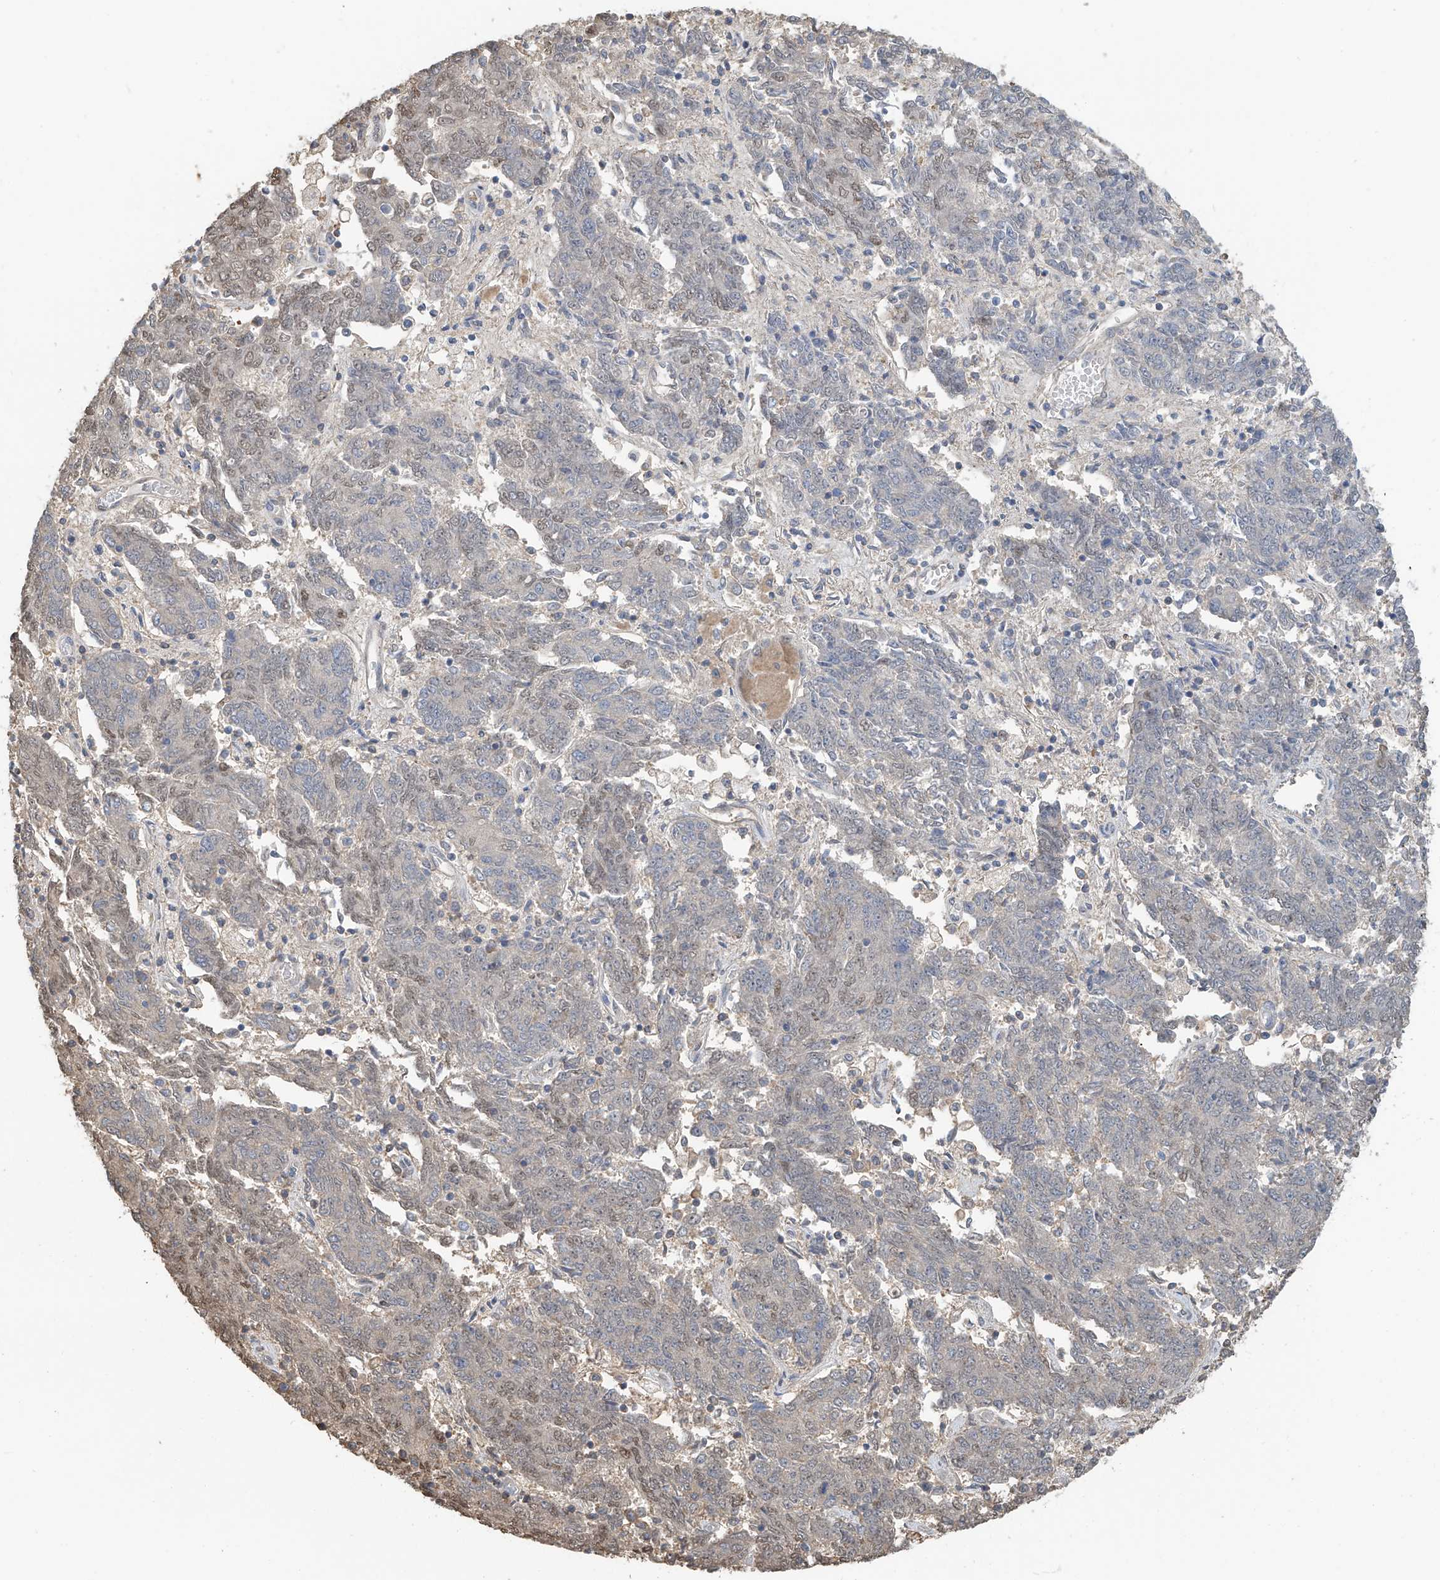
{"staining": {"intensity": "negative", "quantity": "none", "location": "none"}, "tissue": "endometrial cancer", "cell_type": "Tumor cells", "image_type": "cancer", "snomed": [{"axis": "morphology", "description": "Adenocarcinoma, NOS"}, {"axis": "topography", "description": "Endometrium"}], "caption": "DAB (3,3'-diaminobenzidine) immunohistochemical staining of human endometrial cancer (adenocarcinoma) shows no significant positivity in tumor cells.", "gene": "PMM1", "patient": {"sex": "female", "age": 80}}